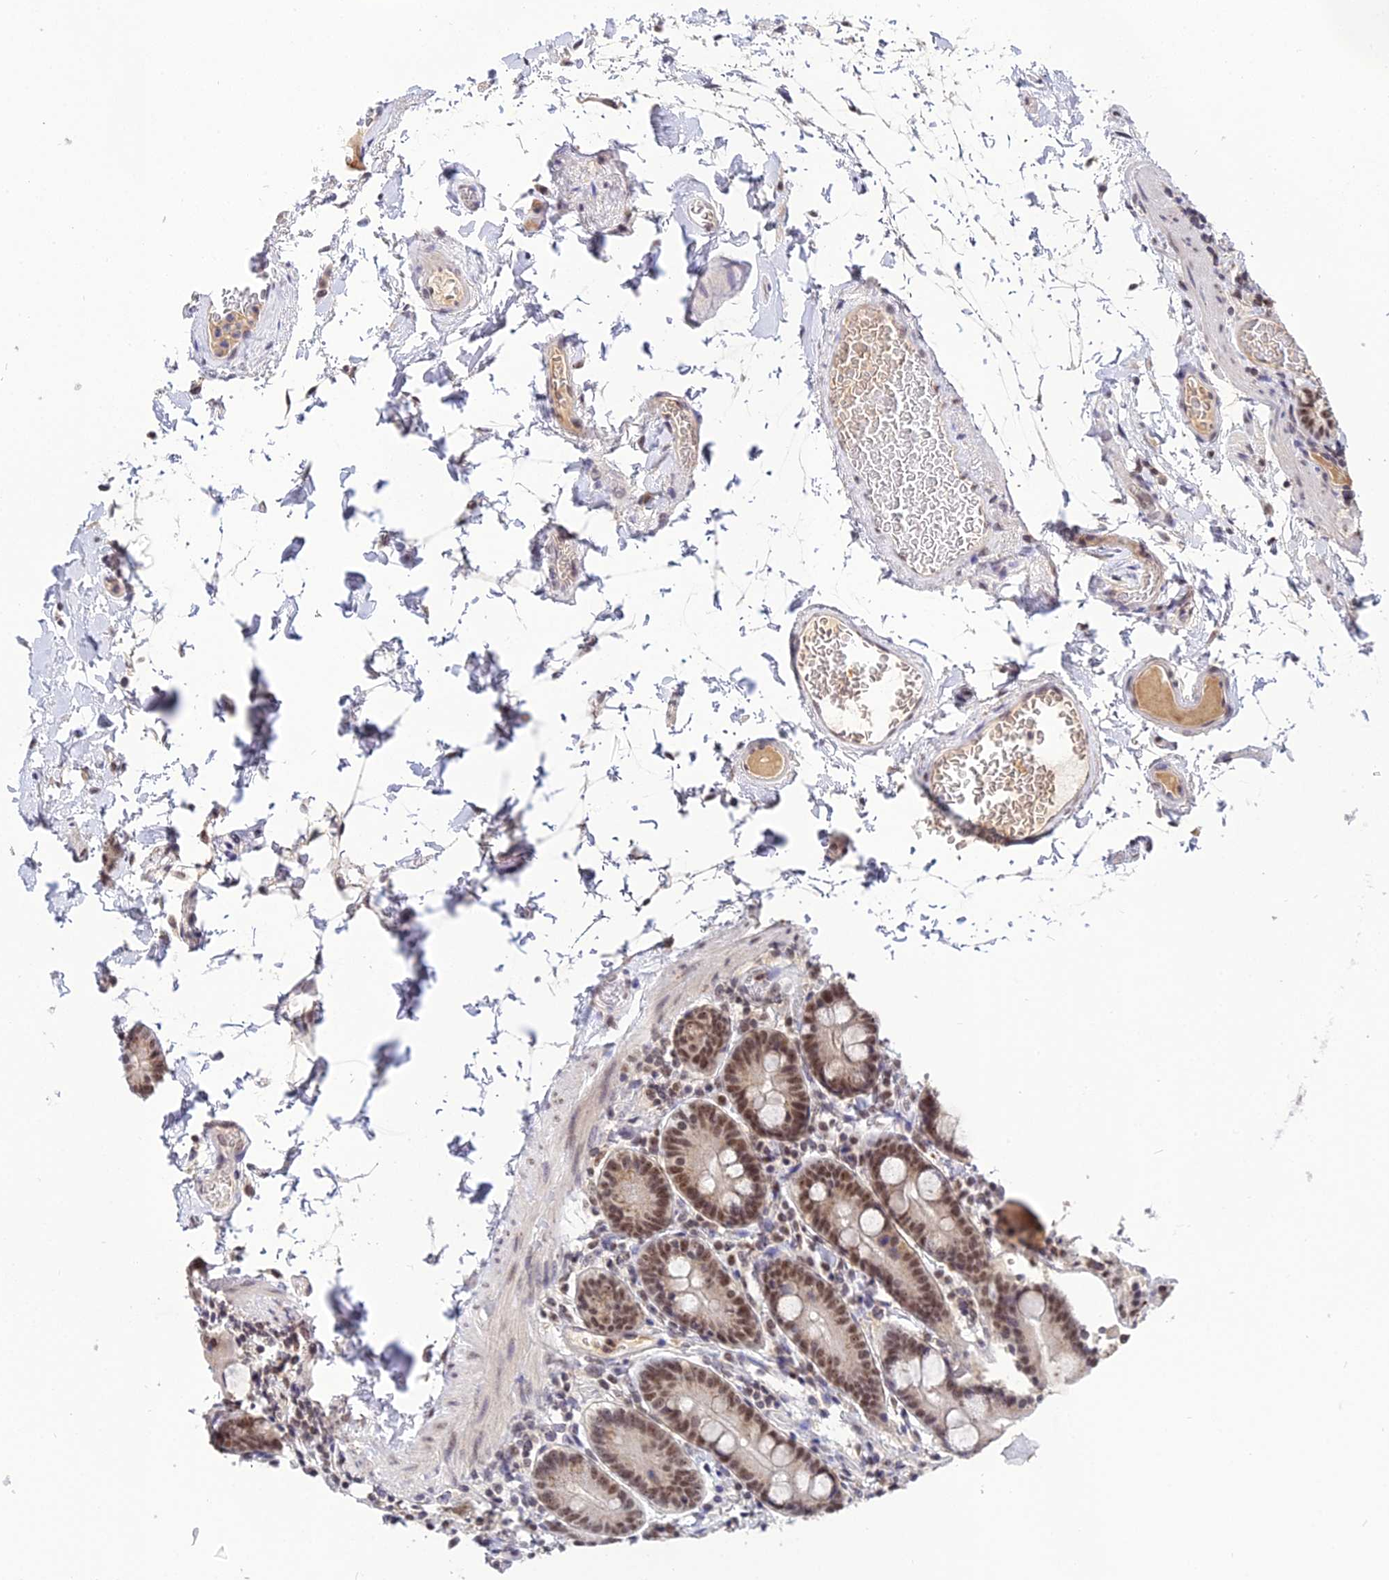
{"staining": {"intensity": "moderate", "quantity": "25%-75%", "location": "nuclear"}, "tissue": "duodenum", "cell_type": "Glandular cells", "image_type": "normal", "snomed": [{"axis": "morphology", "description": "Normal tissue, NOS"}, {"axis": "topography", "description": "Duodenum"}], "caption": "The micrograph reveals staining of normal duodenum, revealing moderate nuclear protein staining (brown color) within glandular cells. (DAB = brown stain, brightfield microscopy at high magnification).", "gene": "EXOSC3", "patient": {"sex": "male", "age": 55}}